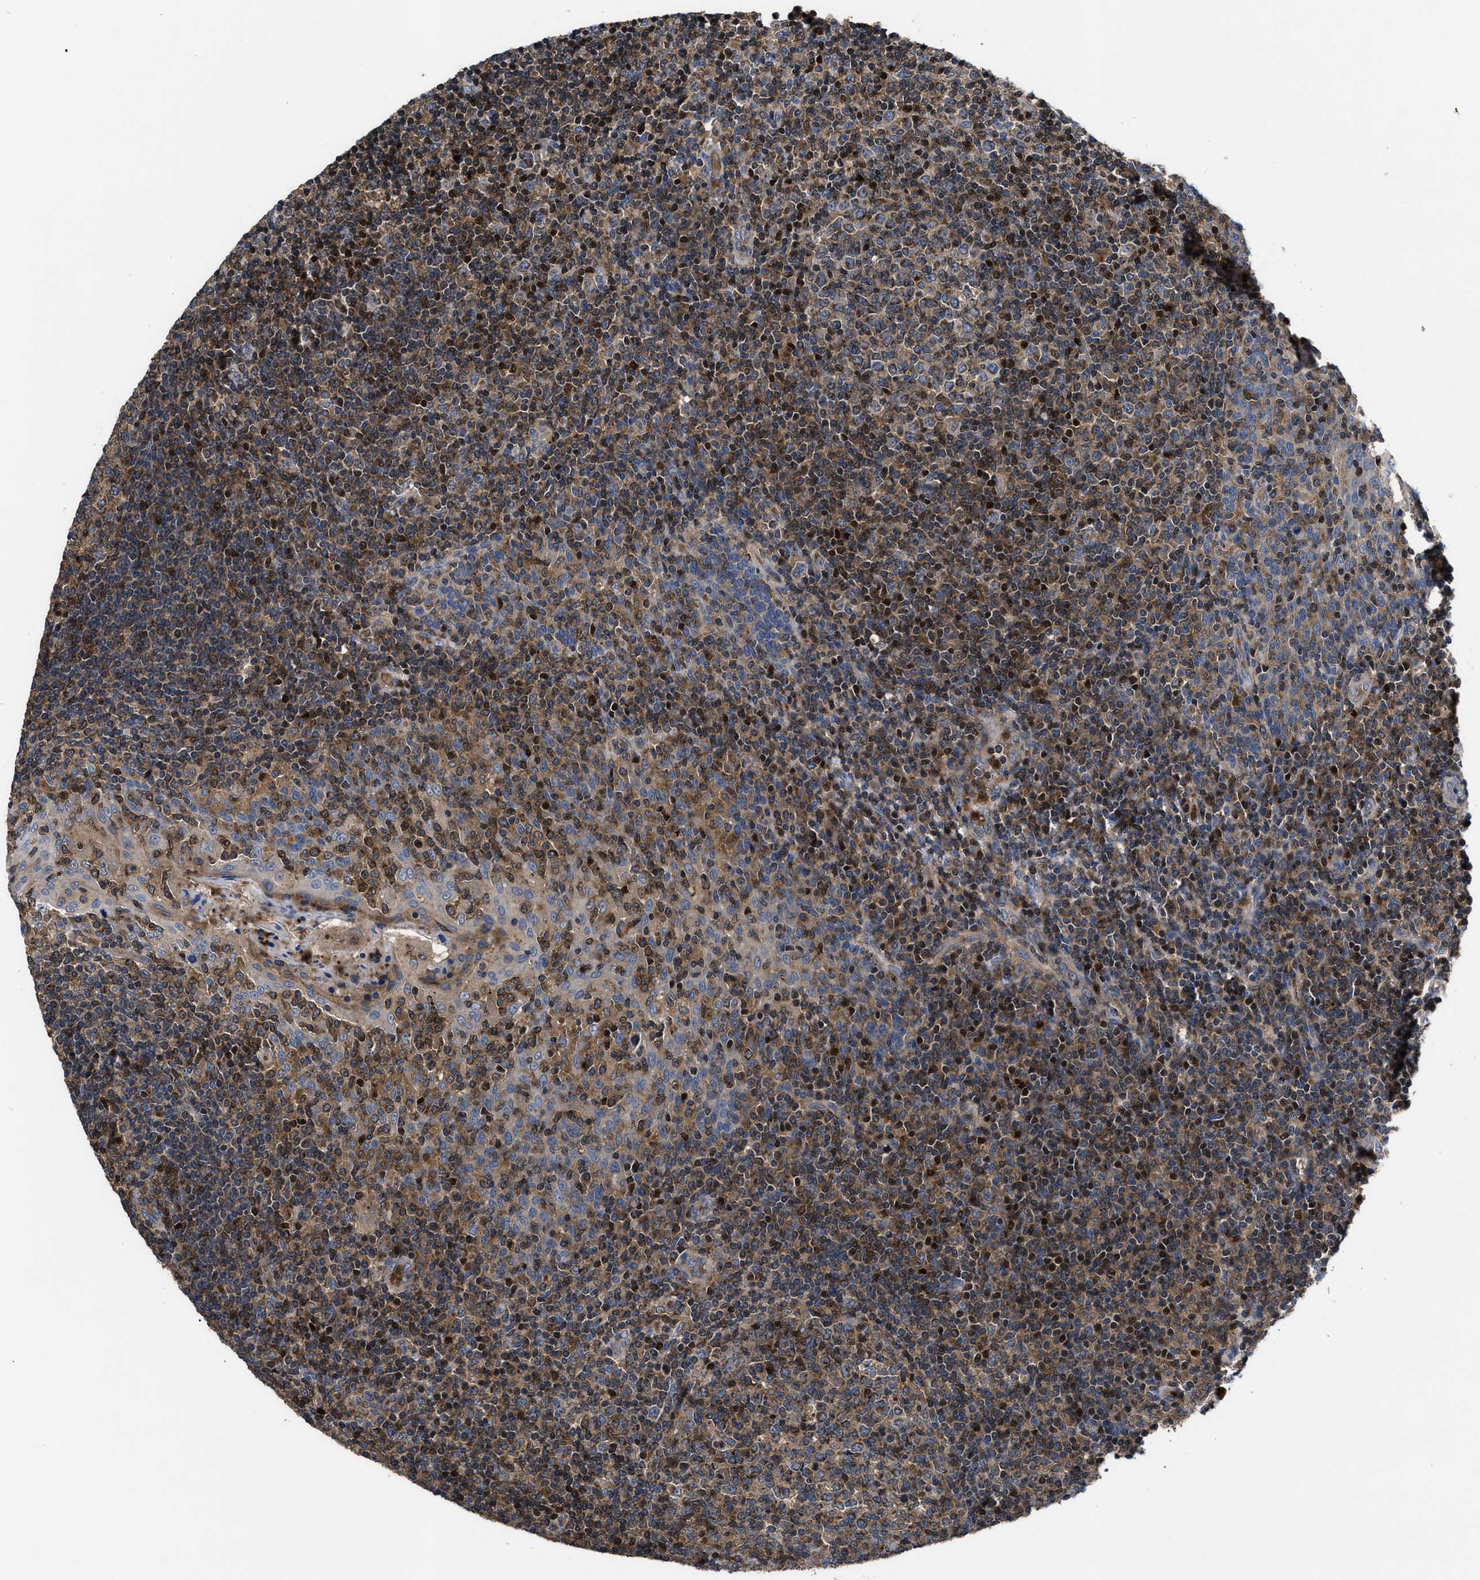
{"staining": {"intensity": "moderate", "quantity": ">75%", "location": "cytoplasmic/membranous"}, "tissue": "tonsil", "cell_type": "Germinal center cells", "image_type": "normal", "snomed": [{"axis": "morphology", "description": "Normal tissue, NOS"}, {"axis": "topography", "description": "Tonsil"}], "caption": "Tonsil was stained to show a protein in brown. There is medium levels of moderate cytoplasmic/membranous positivity in about >75% of germinal center cells. (DAB (3,3'-diaminobenzidine) = brown stain, brightfield microscopy at high magnification).", "gene": "YBEY", "patient": {"sex": "female", "age": 19}}